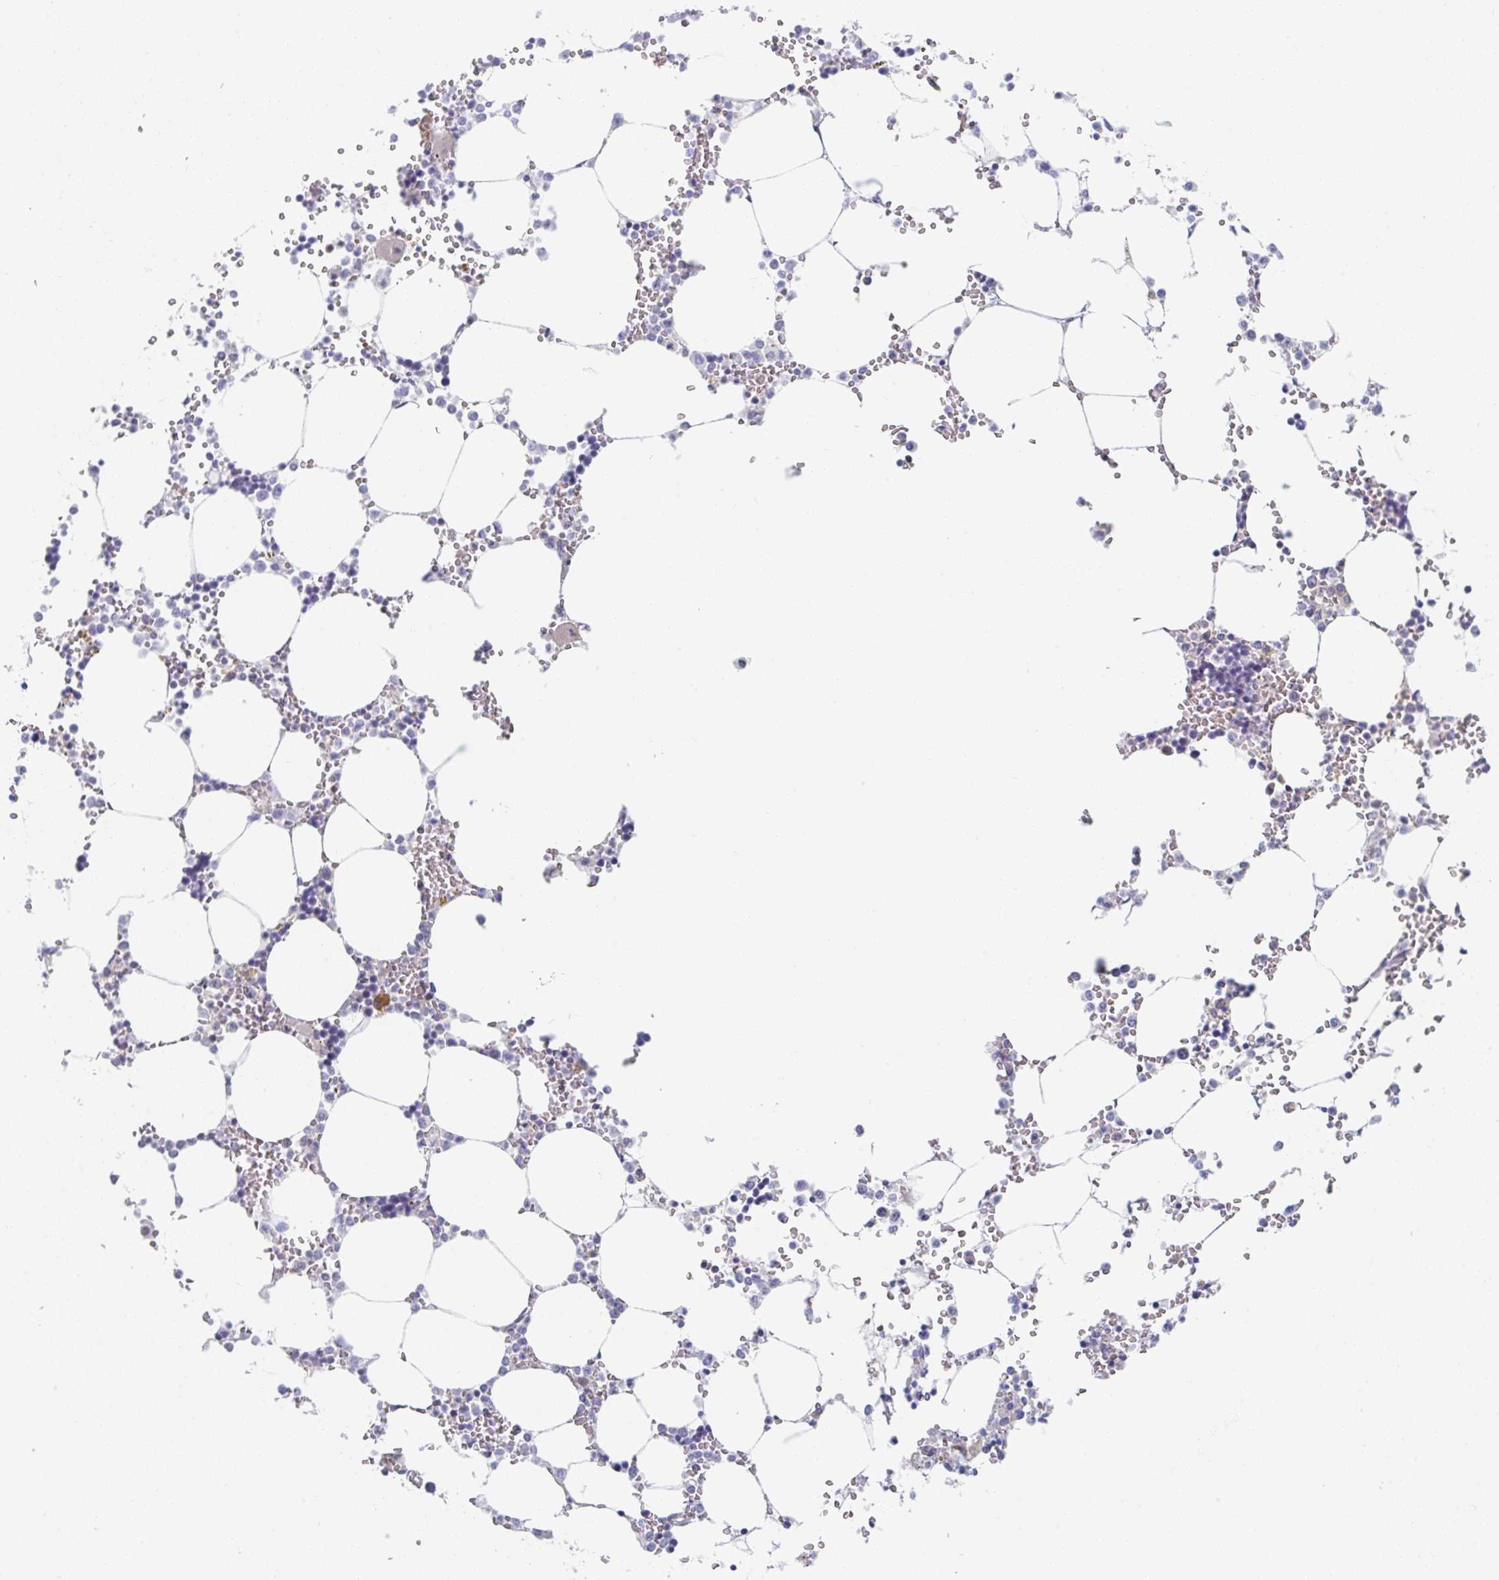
{"staining": {"intensity": "negative", "quantity": "none", "location": "none"}, "tissue": "bone marrow", "cell_type": "Hematopoietic cells", "image_type": "normal", "snomed": [{"axis": "morphology", "description": "Normal tissue, NOS"}, {"axis": "topography", "description": "Bone marrow"}], "caption": "An image of bone marrow stained for a protein shows no brown staining in hematopoietic cells.", "gene": "AMPD2", "patient": {"sex": "male", "age": 64}}